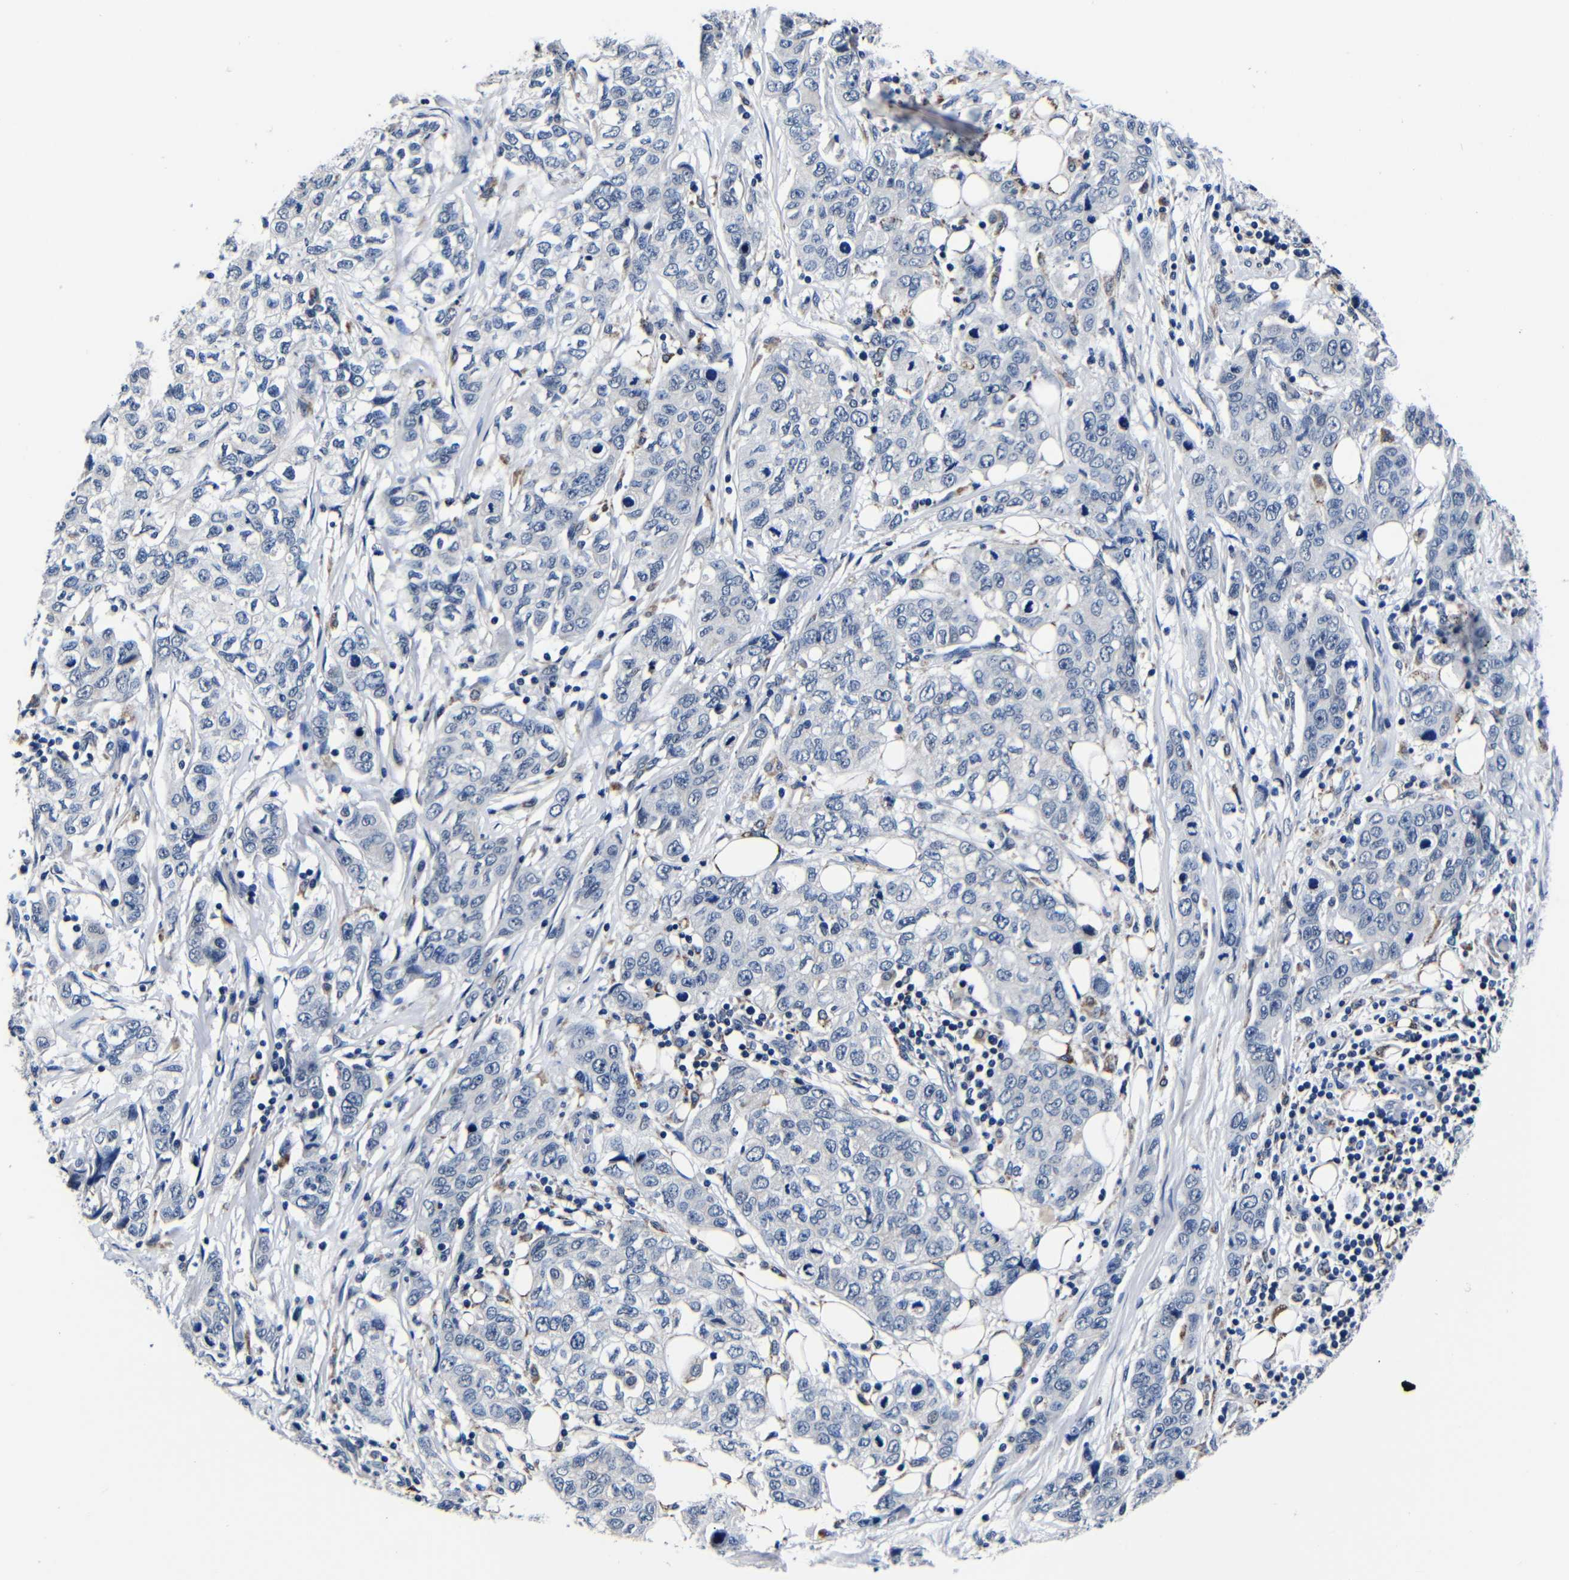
{"staining": {"intensity": "negative", "quantity": "none", "location": "none"}, "tissue": "stomach cancer", "cell_type": "Tumor cells", "image_type": "cancer", "snomed": [{"axis": "morphology", "description": "Adenocarcinoma, NOS"}, {"axis": "topography", "description": "Stomach"}], "caption": "IHC image of stomach adenocarcinoma stained for a protein (brown), which shows no expression in tumor cells. Nuclei are stained in blue.", "gene": "DEPP1", "patient": {"sex": "male", "age": 48}}